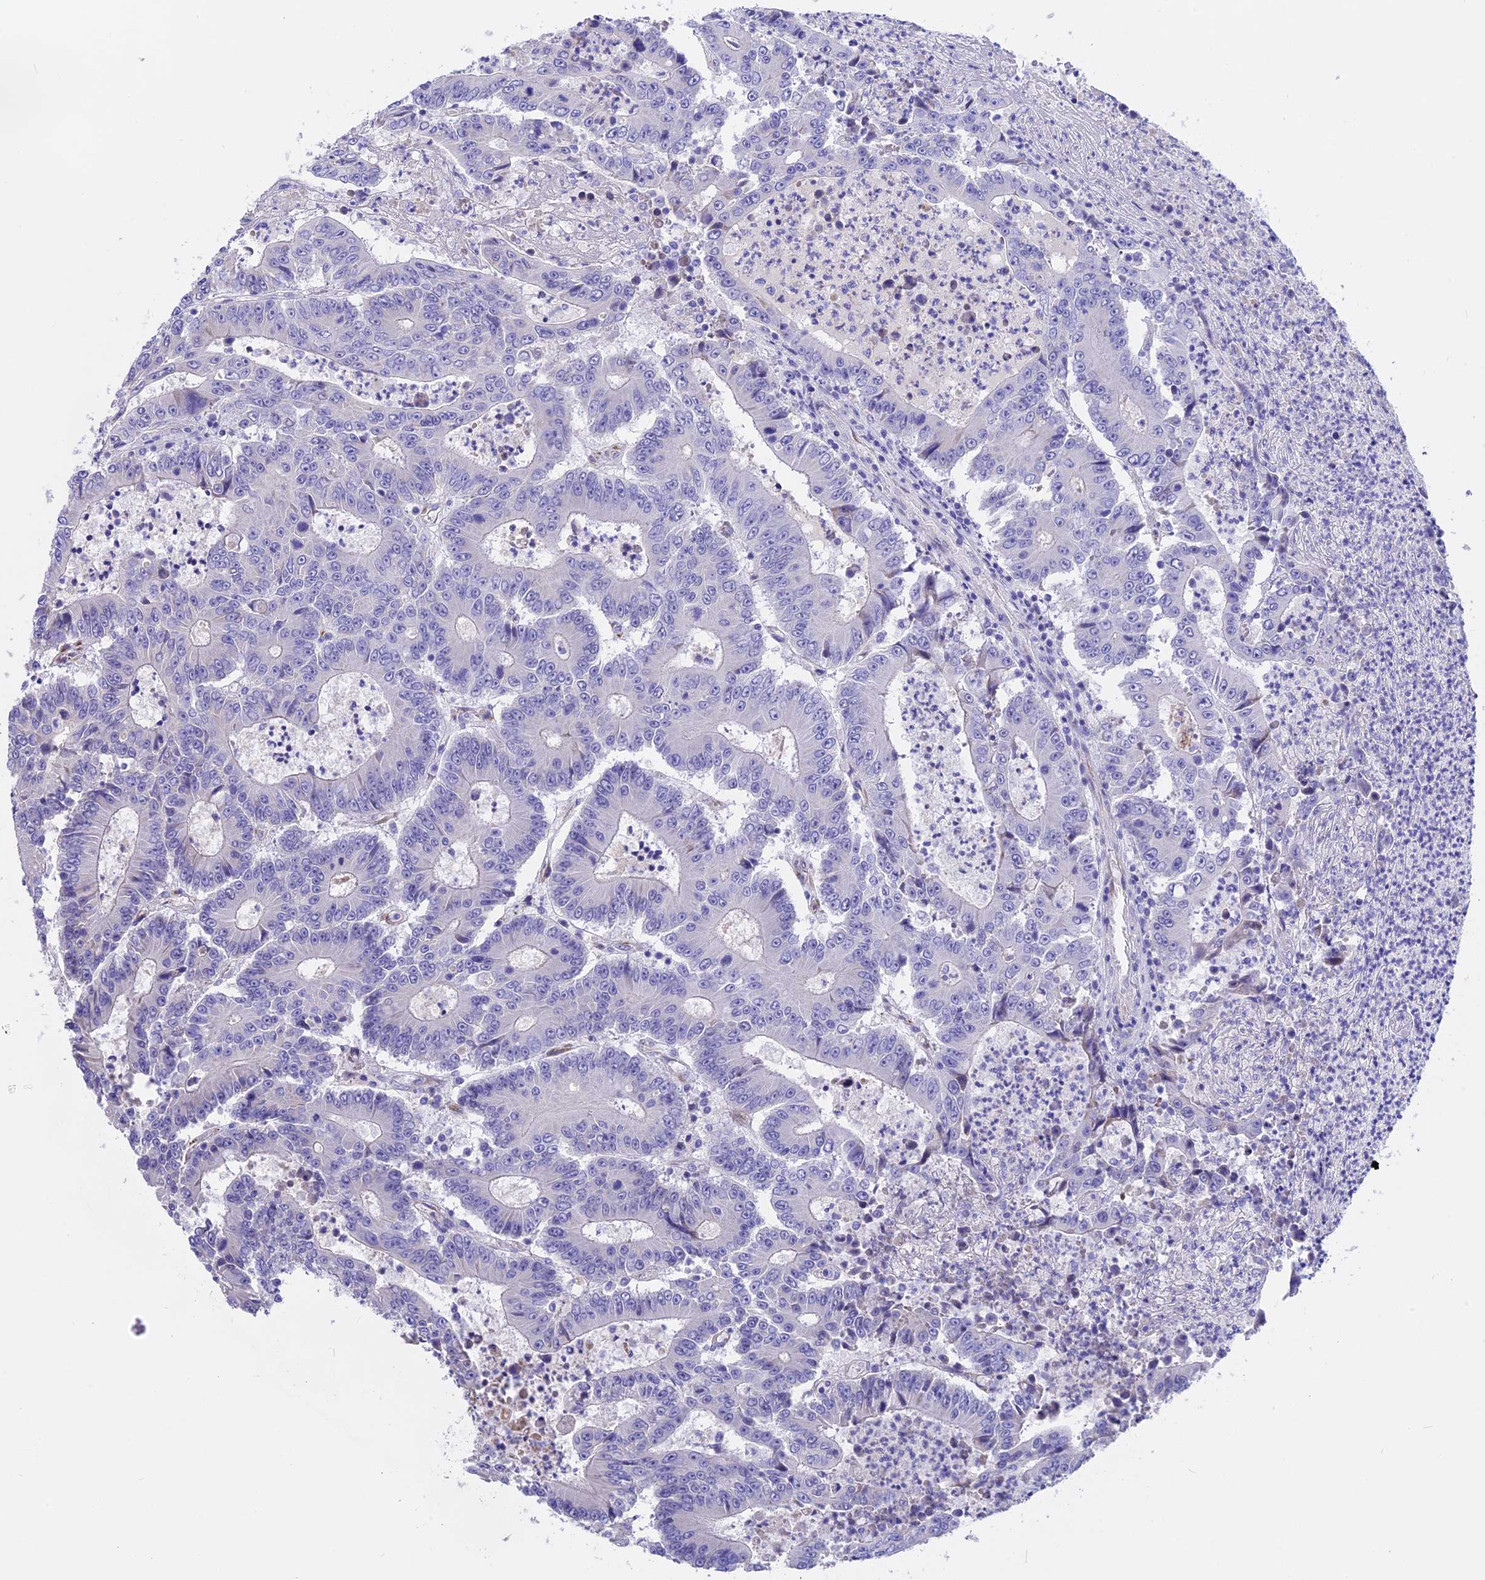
{"staining": {"intensity": "negative", "quantity": "none", "location": "none"}, "tissue": "colorectal cancer", "cell_type": "Tumor cells", "image_type": "cancer", "snomed": [{"axis": "morphology", "description": "Adenocarcinoma, NOS"}, {"axis": "topography", "description": "Colon"}], "caption": "Tumor cells are negative for brown protein staining in colorectal adenocarcinoma.", "gene": "TMEM138", "patient": {"sex": "male", "age": 83}}